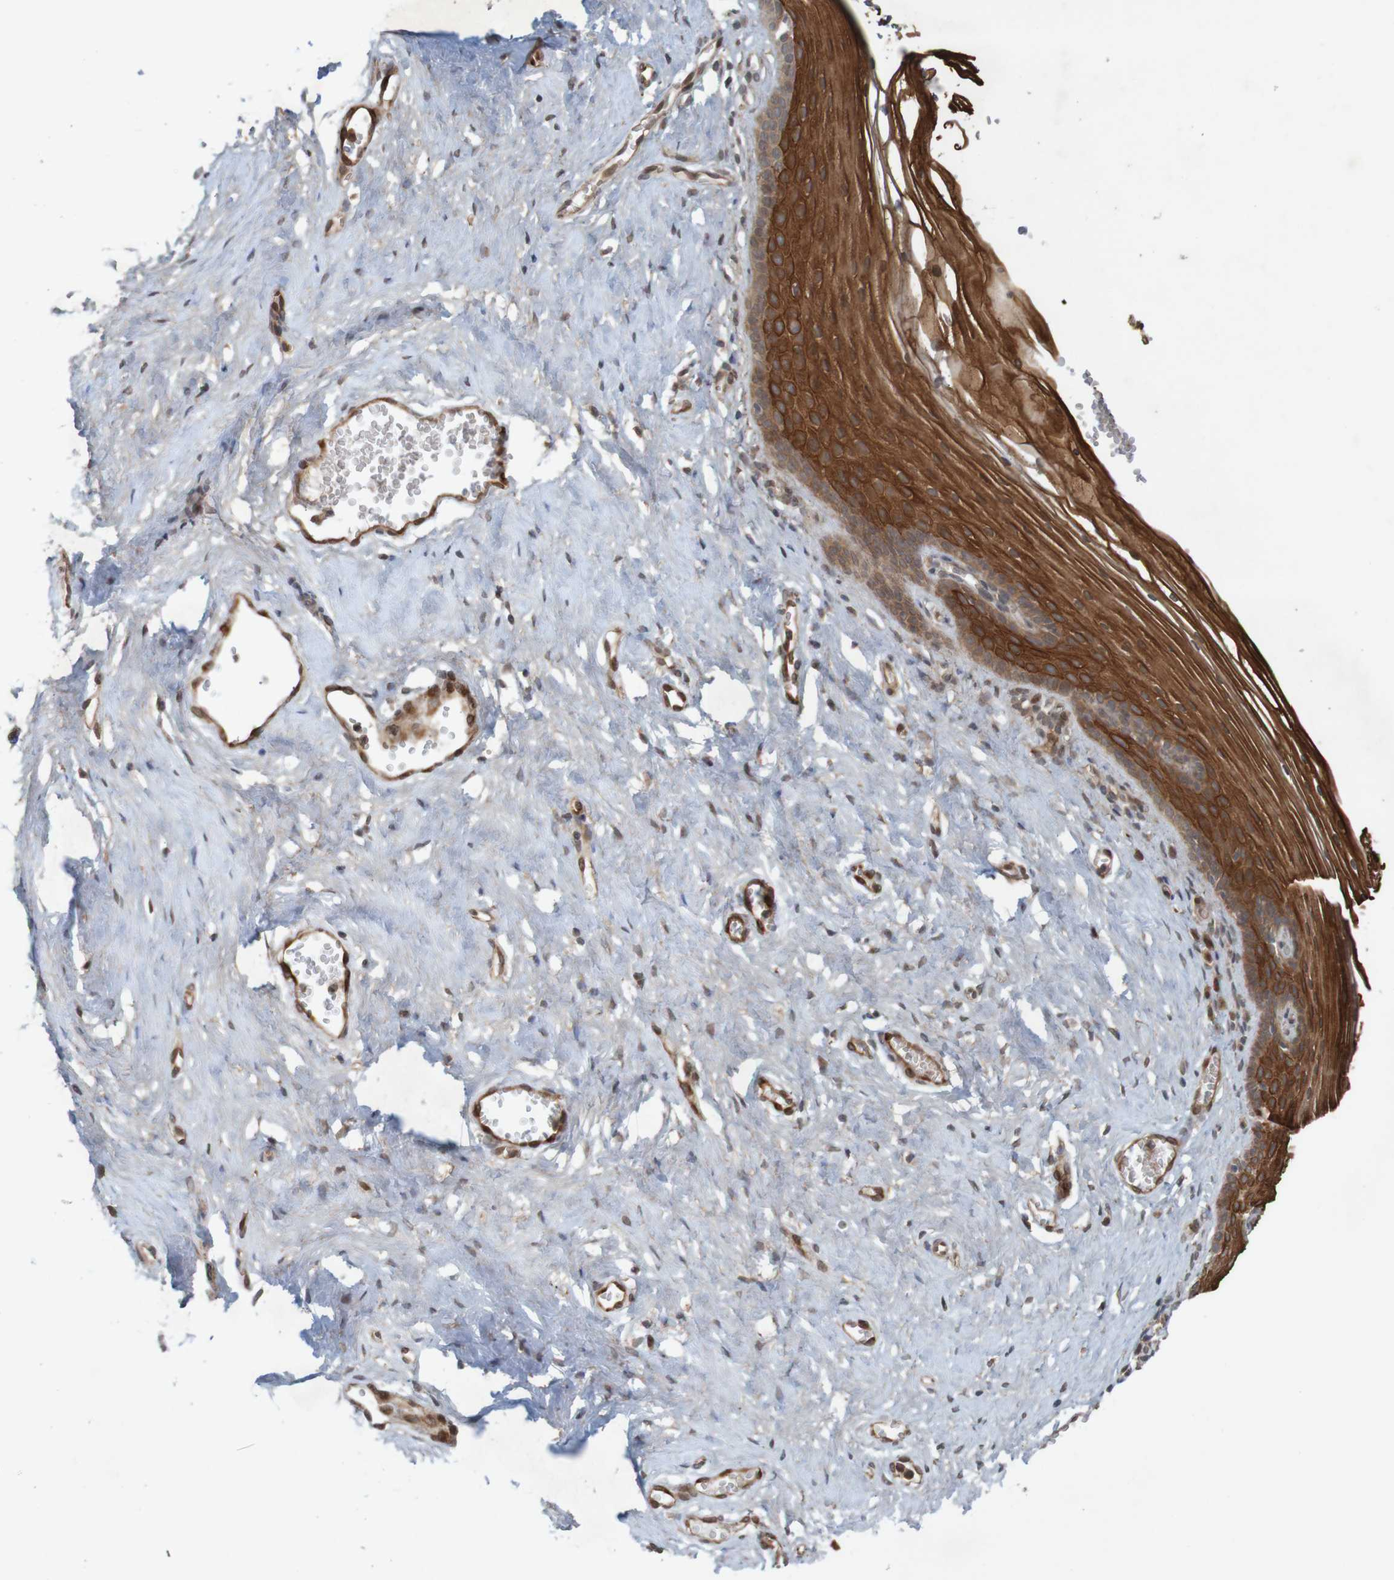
{"staining": {"intensity": "strong", "quantity": ">75%", "location": "cytoplasmic/membranous"}, "tissue": "vagina", "cell_type": "Squamous epithelial cells", "image_type": "normal", "snomed": [{"axis": "morphology", "description": "Normal tissue, NOS"}, {"axis": "topography", "description": "Vagina"}], "caption": "Squamous epithelial cells reveal high levels of strong cytoplasmic/membranous positivity in about >75% of cells in unremarkable human vagina.", "gene": "ARHGEF11", "patient": {"sex": "female", "age": 32}}